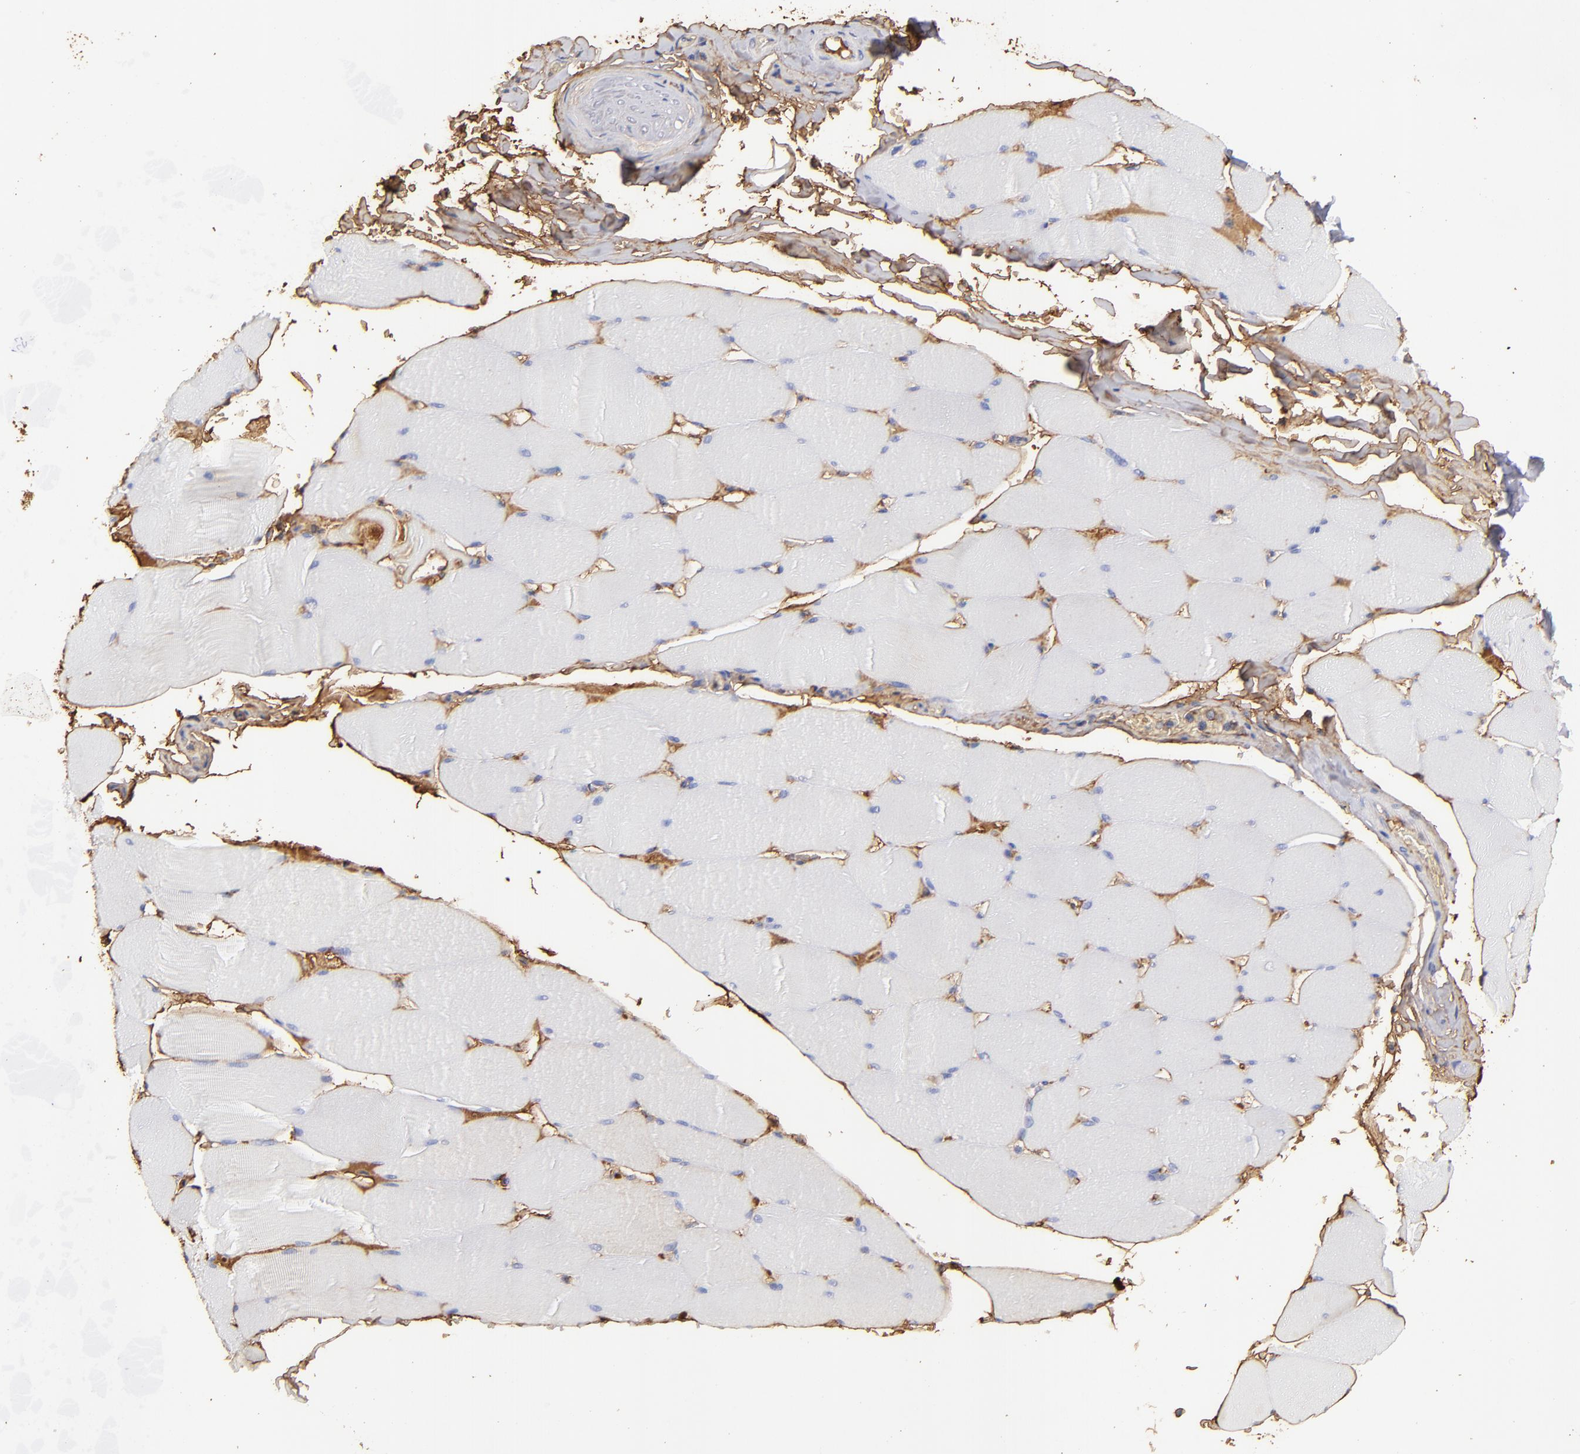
{"staining": {"intensity": "weak", "quantity": "<25%", "location": "cytoplasmic/membranous"}, "tissue": "skeletal muscle", "cell_type": "Myocytes", "image_type": "normal", "snomed": [{"axis": "morphology", "description": "Normal tissue, NOS"}, {"axis": "topography", "description": "Skeletal muscle"}], "caption": "This is an immunohistochemistry (IHC) micrograph of normal human skeletal muscle. There is no staining in myocytes.", "gene": "FGB", "patient": {"sex": "male", "age": 62}}